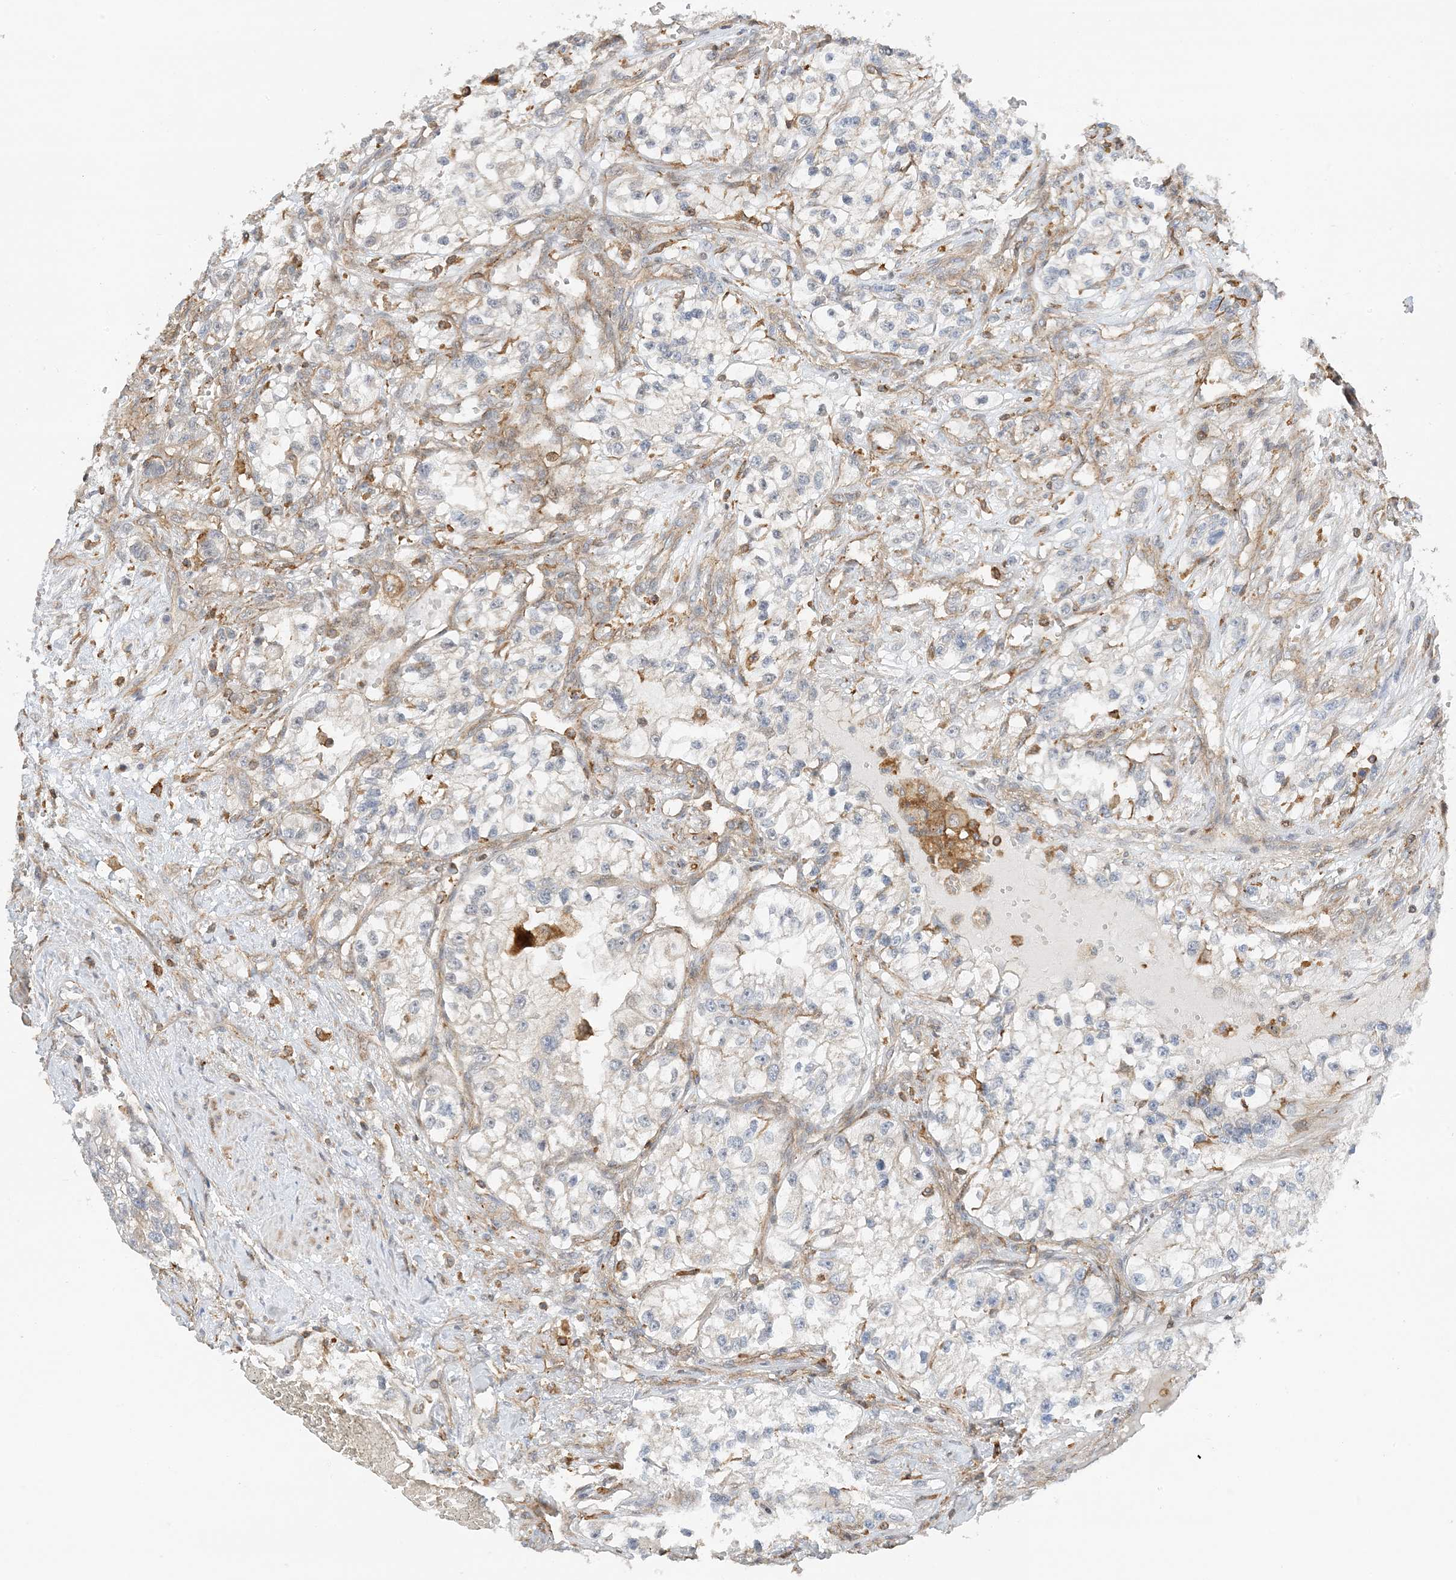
{"staining": {"intensity": "negative", "quantity": "none", "location": "none"}, "tissue": "renal cancer", "cell_type": "Tumor cells", "image_type": "cancer", "snomed": [{"axis": "morphology", "description": "Adenocarcinoma, NOS"}, {"axis": "topography", "description": "Kidney"}], "caption": "Renal cancer (adenocarcinoma) stained for a protein using immunohistochemistry reveals no staining tumor cells.", "gene": "TATDN3", "patient": {"sex": "female", "age": 57}}